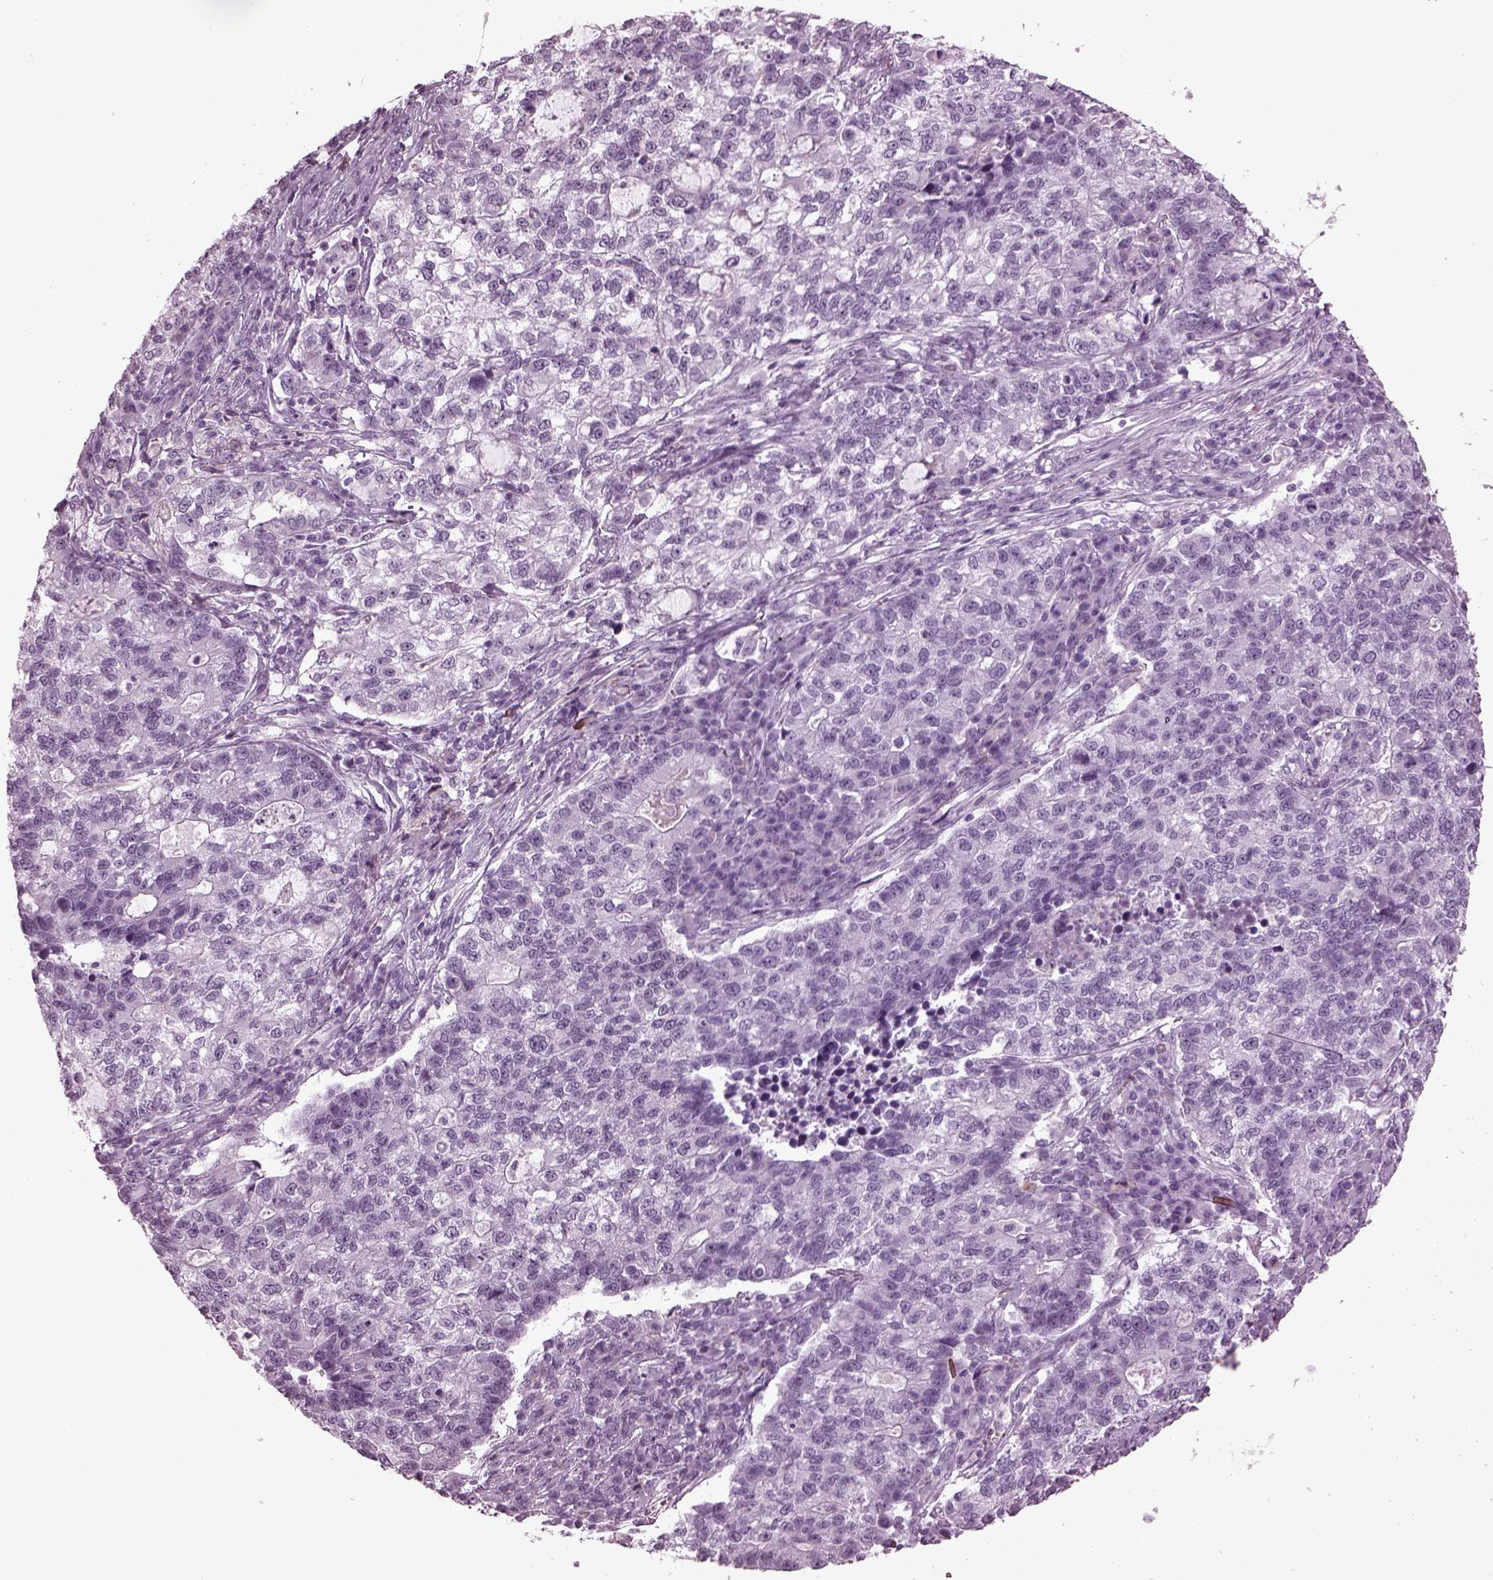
{"staining": {"intensity": "negative", "quantity": "none", "location": "none"}, "tissue": "lung cancer", "cell_type": "Tumor cells", "image_type": "cancer", "snomed": [{"axis": "morphology", "description": "Adenocarcinoma, NOS"}, {"axis": "topography", "description": "Lung"}], "caption": "High magnification brightfield microscopy of lung adenocarcinoma stained with DAB (3,3'-diaminobenzidine) (brown) and counterstained with hematoxylin (blue): tumor cells show no significant positivity.", "gene": "SLC6A17", "patient": {"sex": "male", "age": 57}}